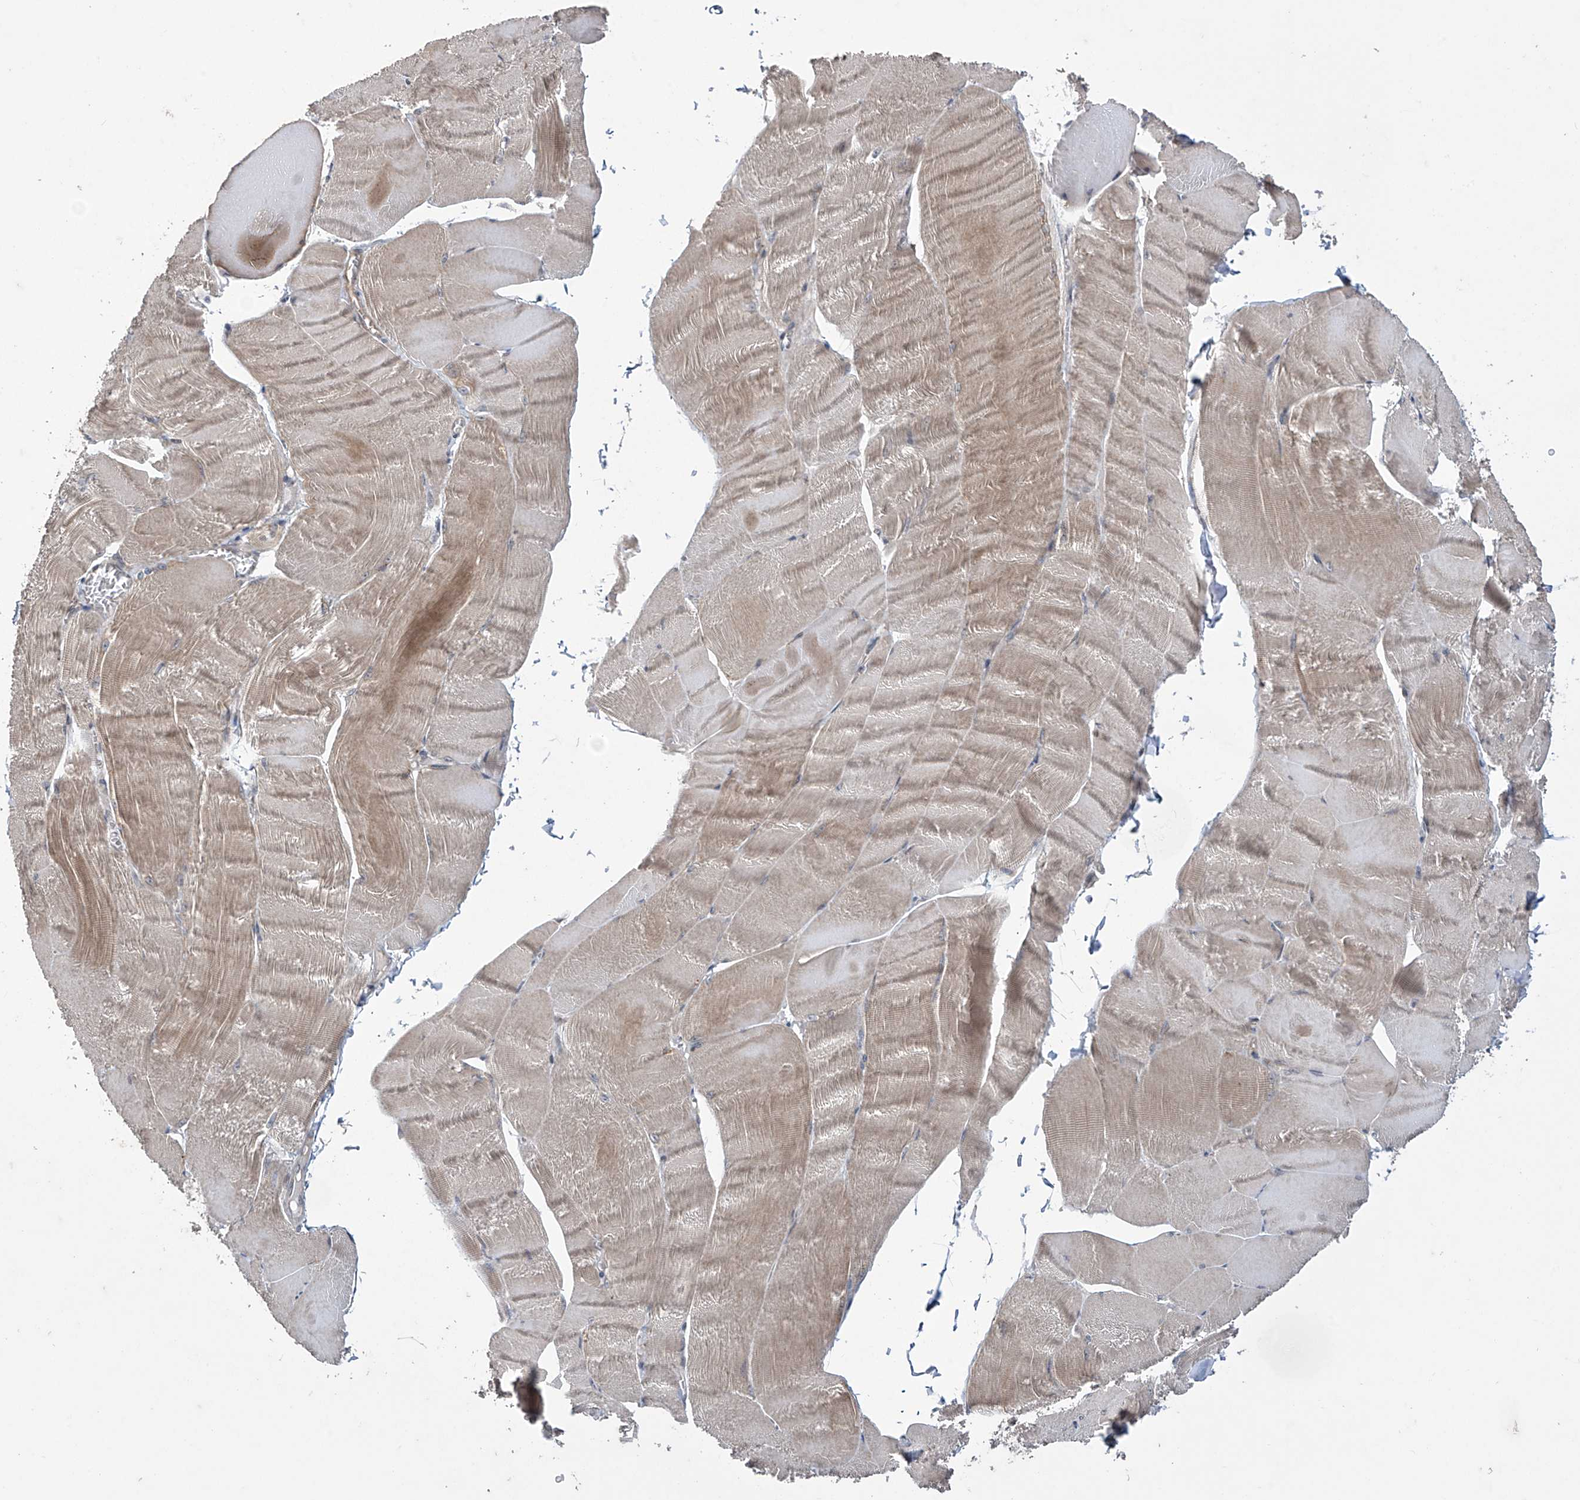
{"staining": {"intensity": "moderate", "quantity": ">75%", "location": "cytoplasmic/membranous"}, "tissue": "skeletal muscle", "cell_type": "Myocytes", "image_type": "normal", "snomed": [{"axis": "morphology", "description": "Normal tissue, NOS"}, {"axis": "morphology", "description": "Basal cell carcinoma"}, {"axis": "topography", "description": "Skeletal muscle"}], "caption": "A photomicrograph of skeletal muscle stained for a protein demonstrates moderate cytoplasmic/membranous brown staining in myocytes. The protein is shown in brown color, while the nuclei are stained blue.", "gene": "TRIM60", "patient": {"sex": "female", "age": 64}}